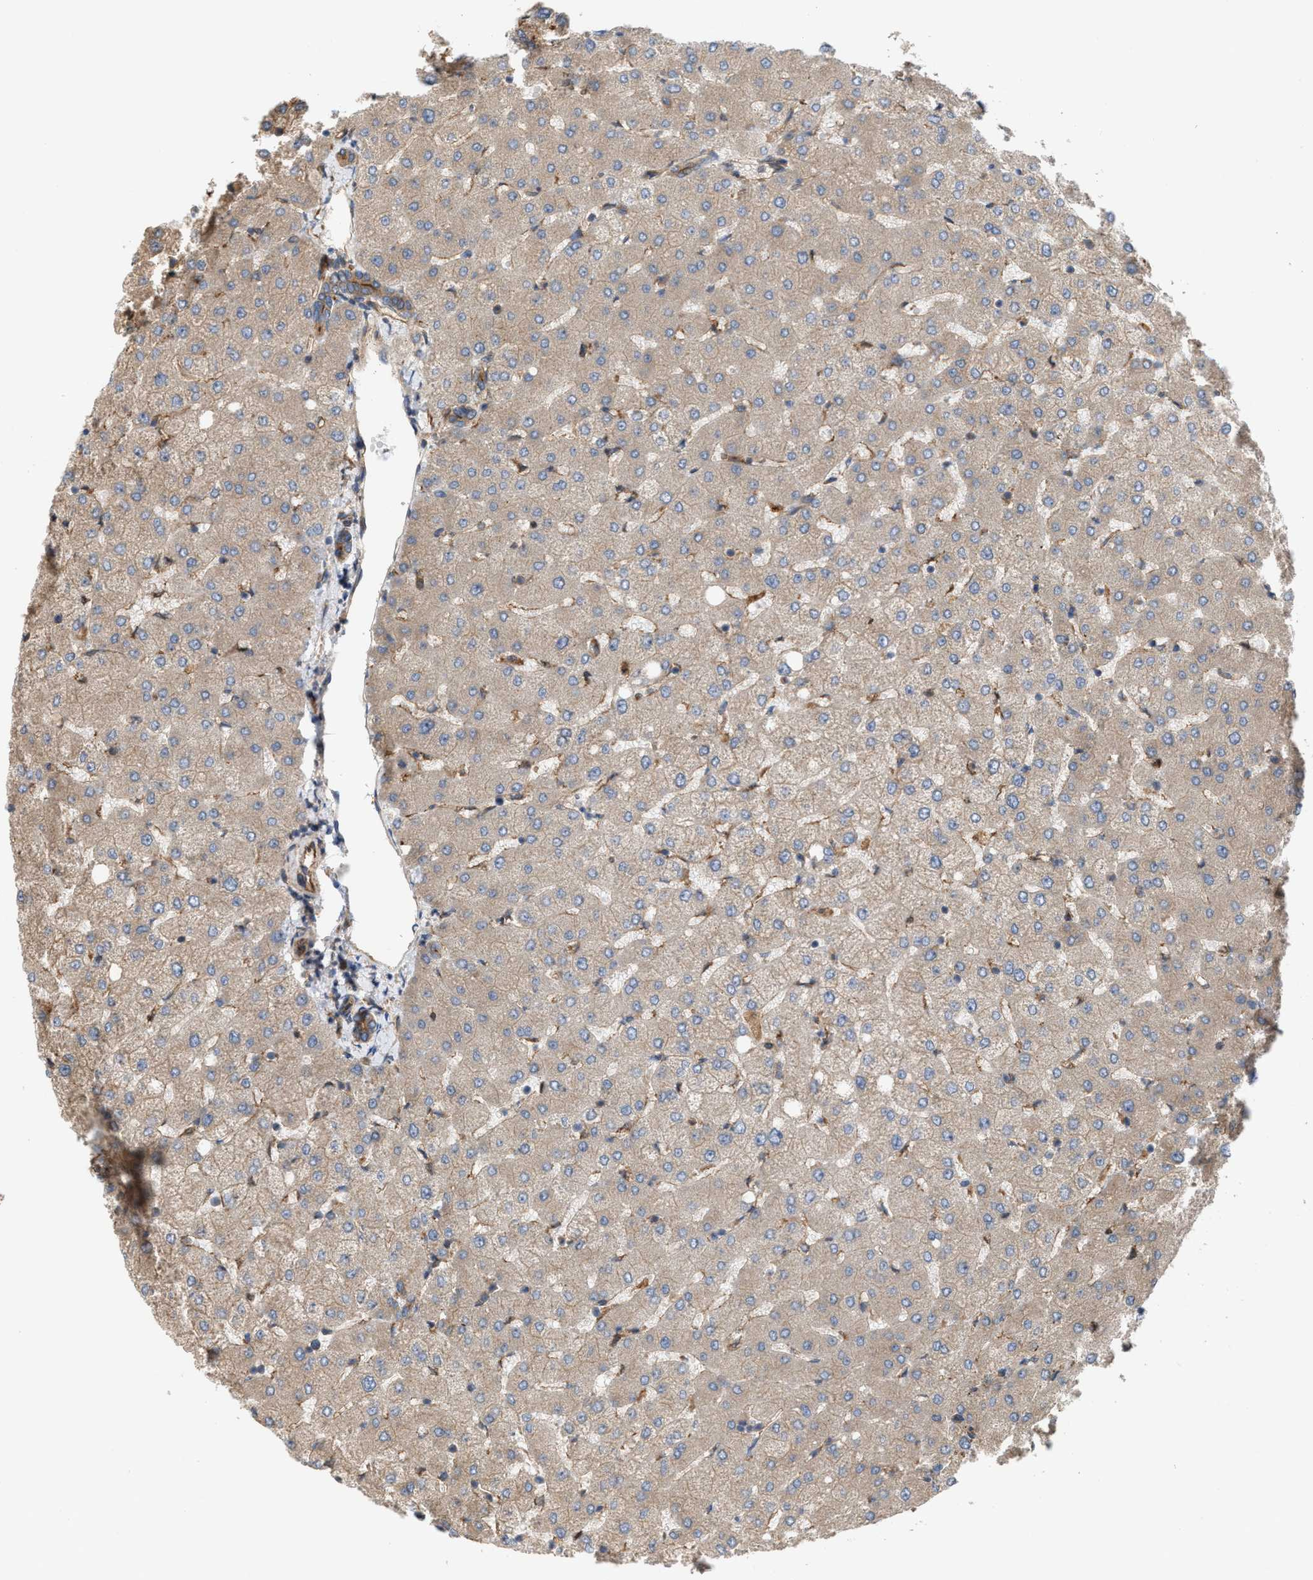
{"staining": {"intensity": "weak", "quantity": ">75%", "location": "cytoplasmic/membranous"}, "tissue": "liver", "cell_type": "Cholangiocytes", "image_type": "normal", "snomed": [{"axis": "morphology", "description": "Normal tissue, NOS"}, {"axis": "topography", "description": "Liver"}], "caption": "About >75% of cholangiocytes in benign human liver demonstrate weak cytoplasmic/membranous protein positivity as visualized by brown immunohistochemical staining.", "gene": "EPS15L1", "patient": {"sex": "male", "age": 73}}